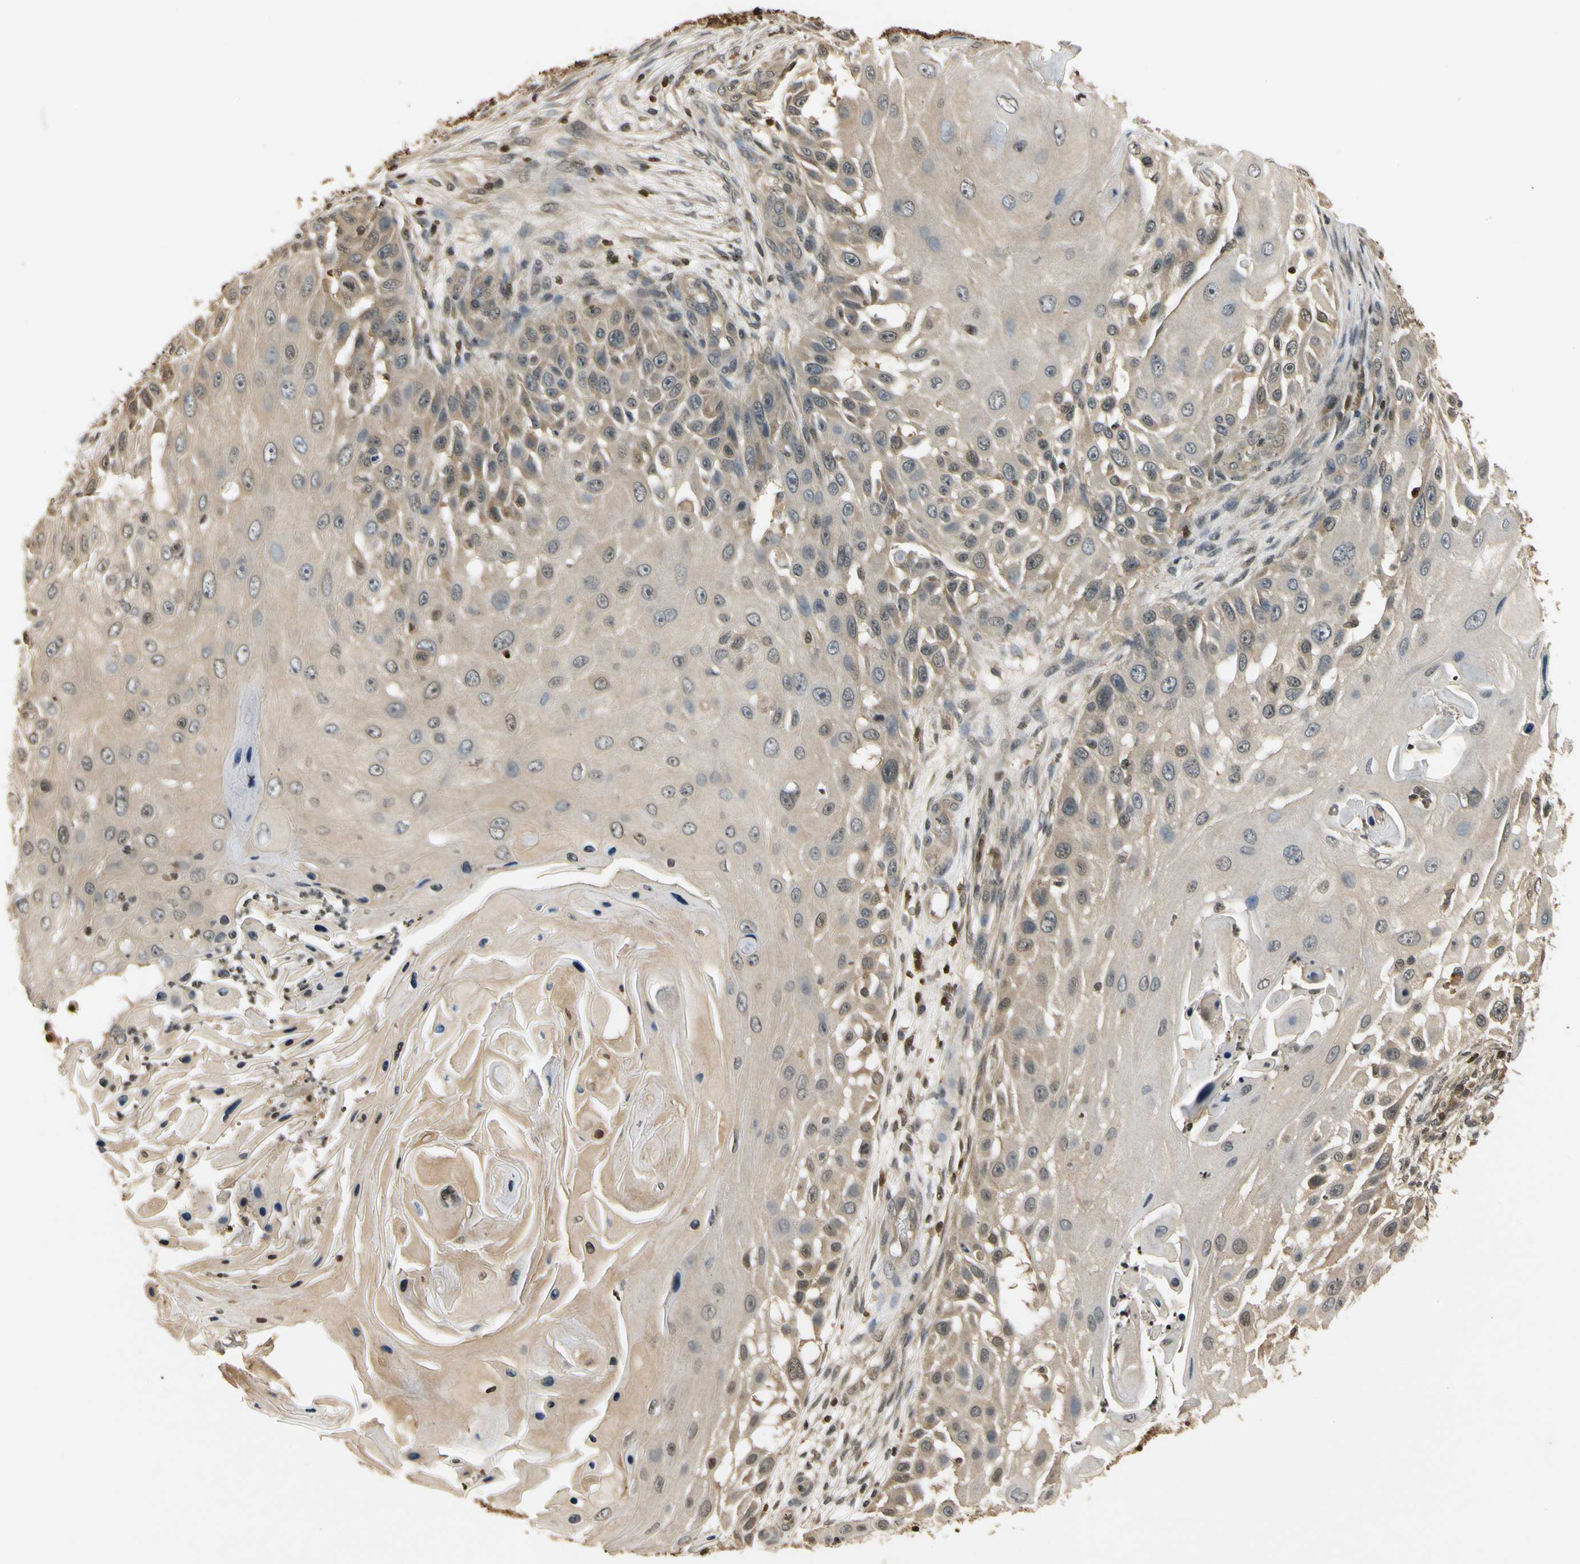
{"staining": {"intensity": "weak", "quantity": ">75%", "location": "cytoplasmic/membranous"}, "tissue": "skin cancer", "cell_type": "Tumor cells", "image_type": "cancer", "snomed": [{"axis": "morphology", "description": "Squamous cell carcinoma, NOS"}, {"axis": "topography", "description": "Skin"}], "caption": "A brown stain highlights weak cytoplasmic/membranous positivity of a protein in human skin cancer (squamous cell carcinoma) tumor cells. Nuclei are stained in blue.", "gene": "SOD1", "patient": {"sex": "female", "age": 44}}